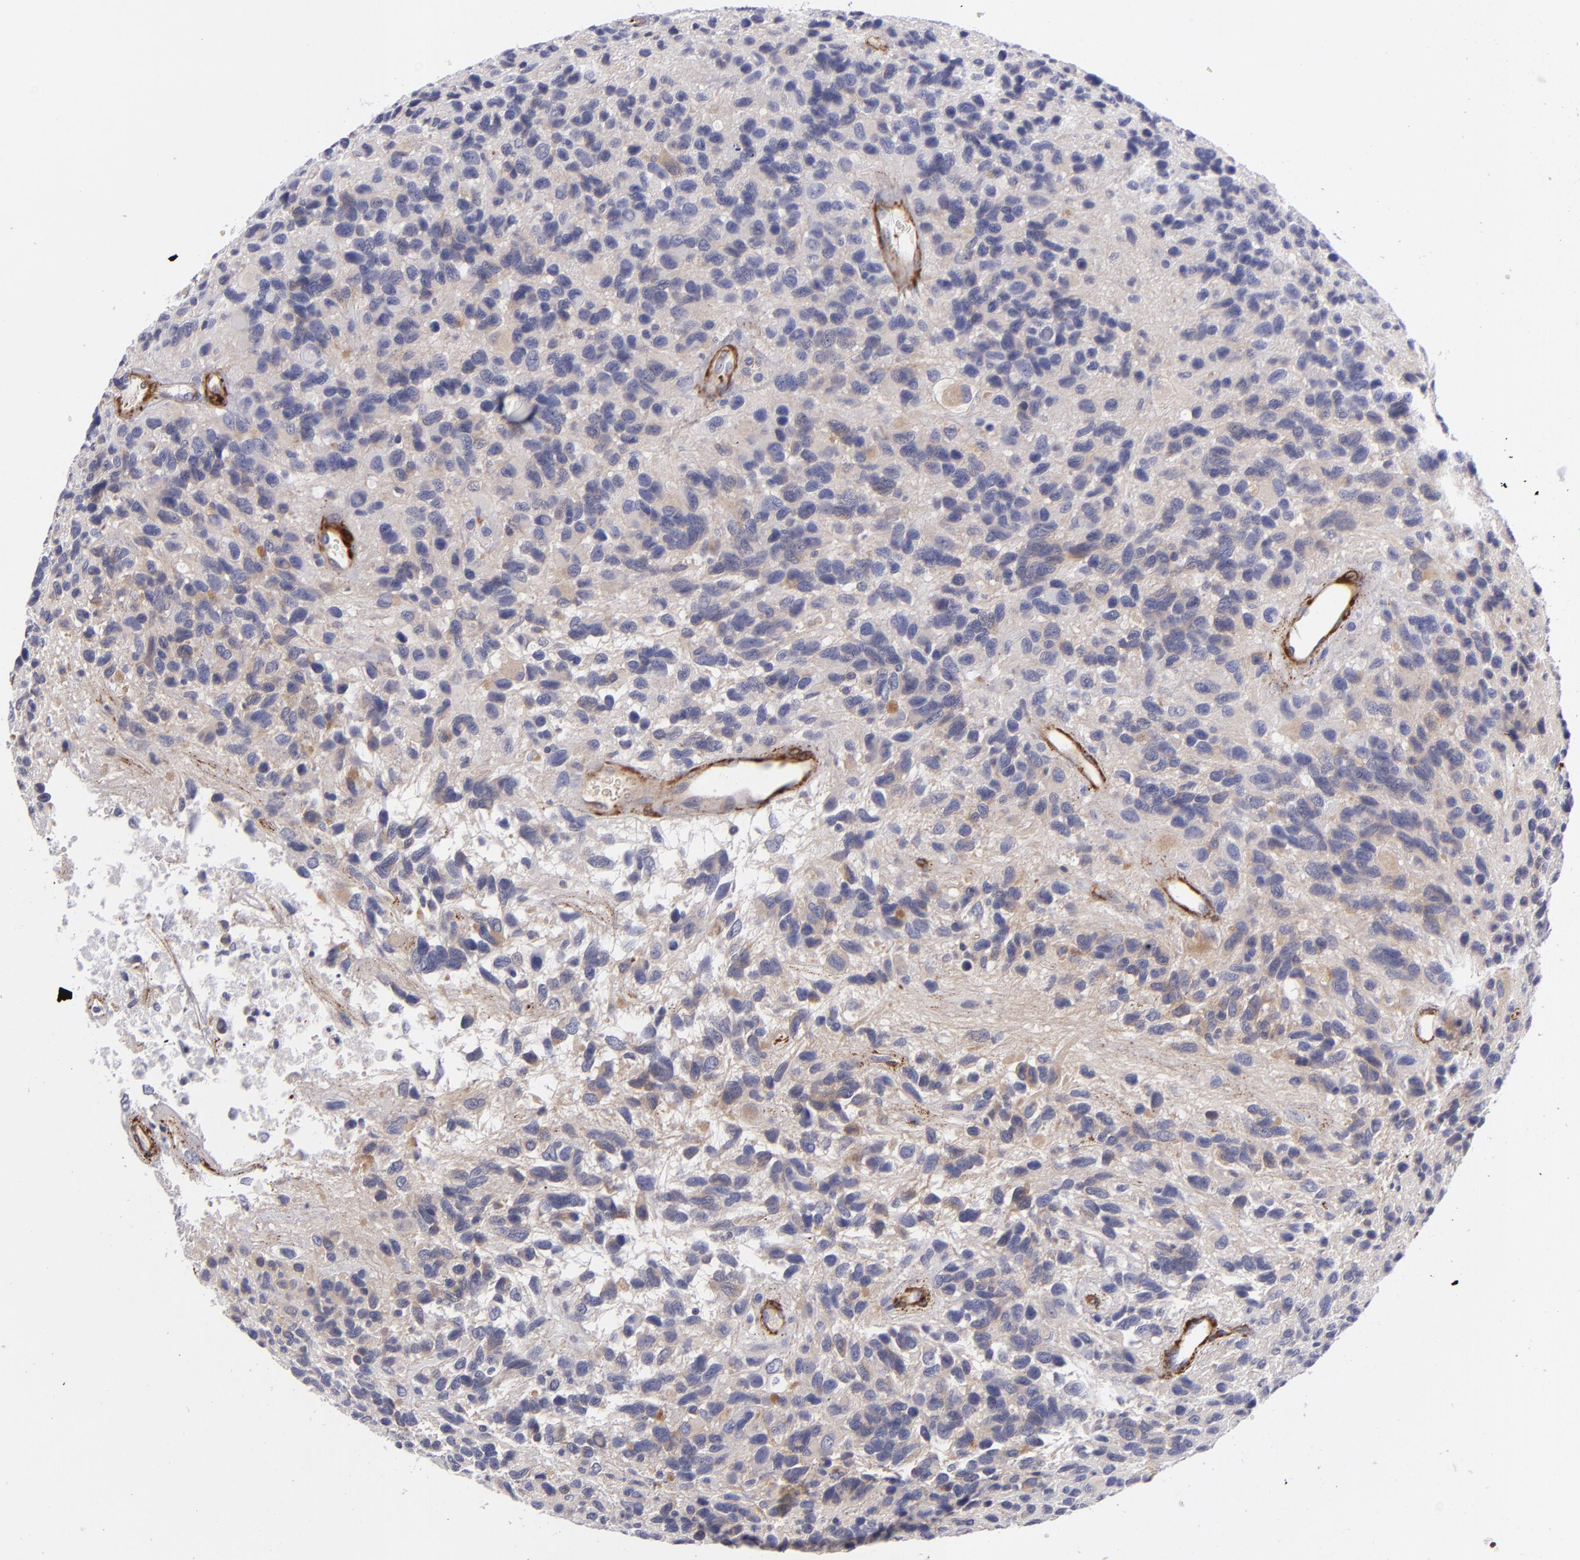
{"staining": {"intensity": "negative", "quantity": "none", "location": "none"}, "tissue": "glioma", "cell_type": "Tumor cells", "image_type": "cancer", "snomed": [{"axis": "morphology", "description": "Glioma, malignant, High grade"}, {"axis": "topography", "description": "Brain"}], "caption": "This is an immunohistochemistry photomicrograph of human high-grade glioma (malignant). There is no expression in tumor cells.", "gene": "VCL", "patient": {"sex": "male", "age": 77}}